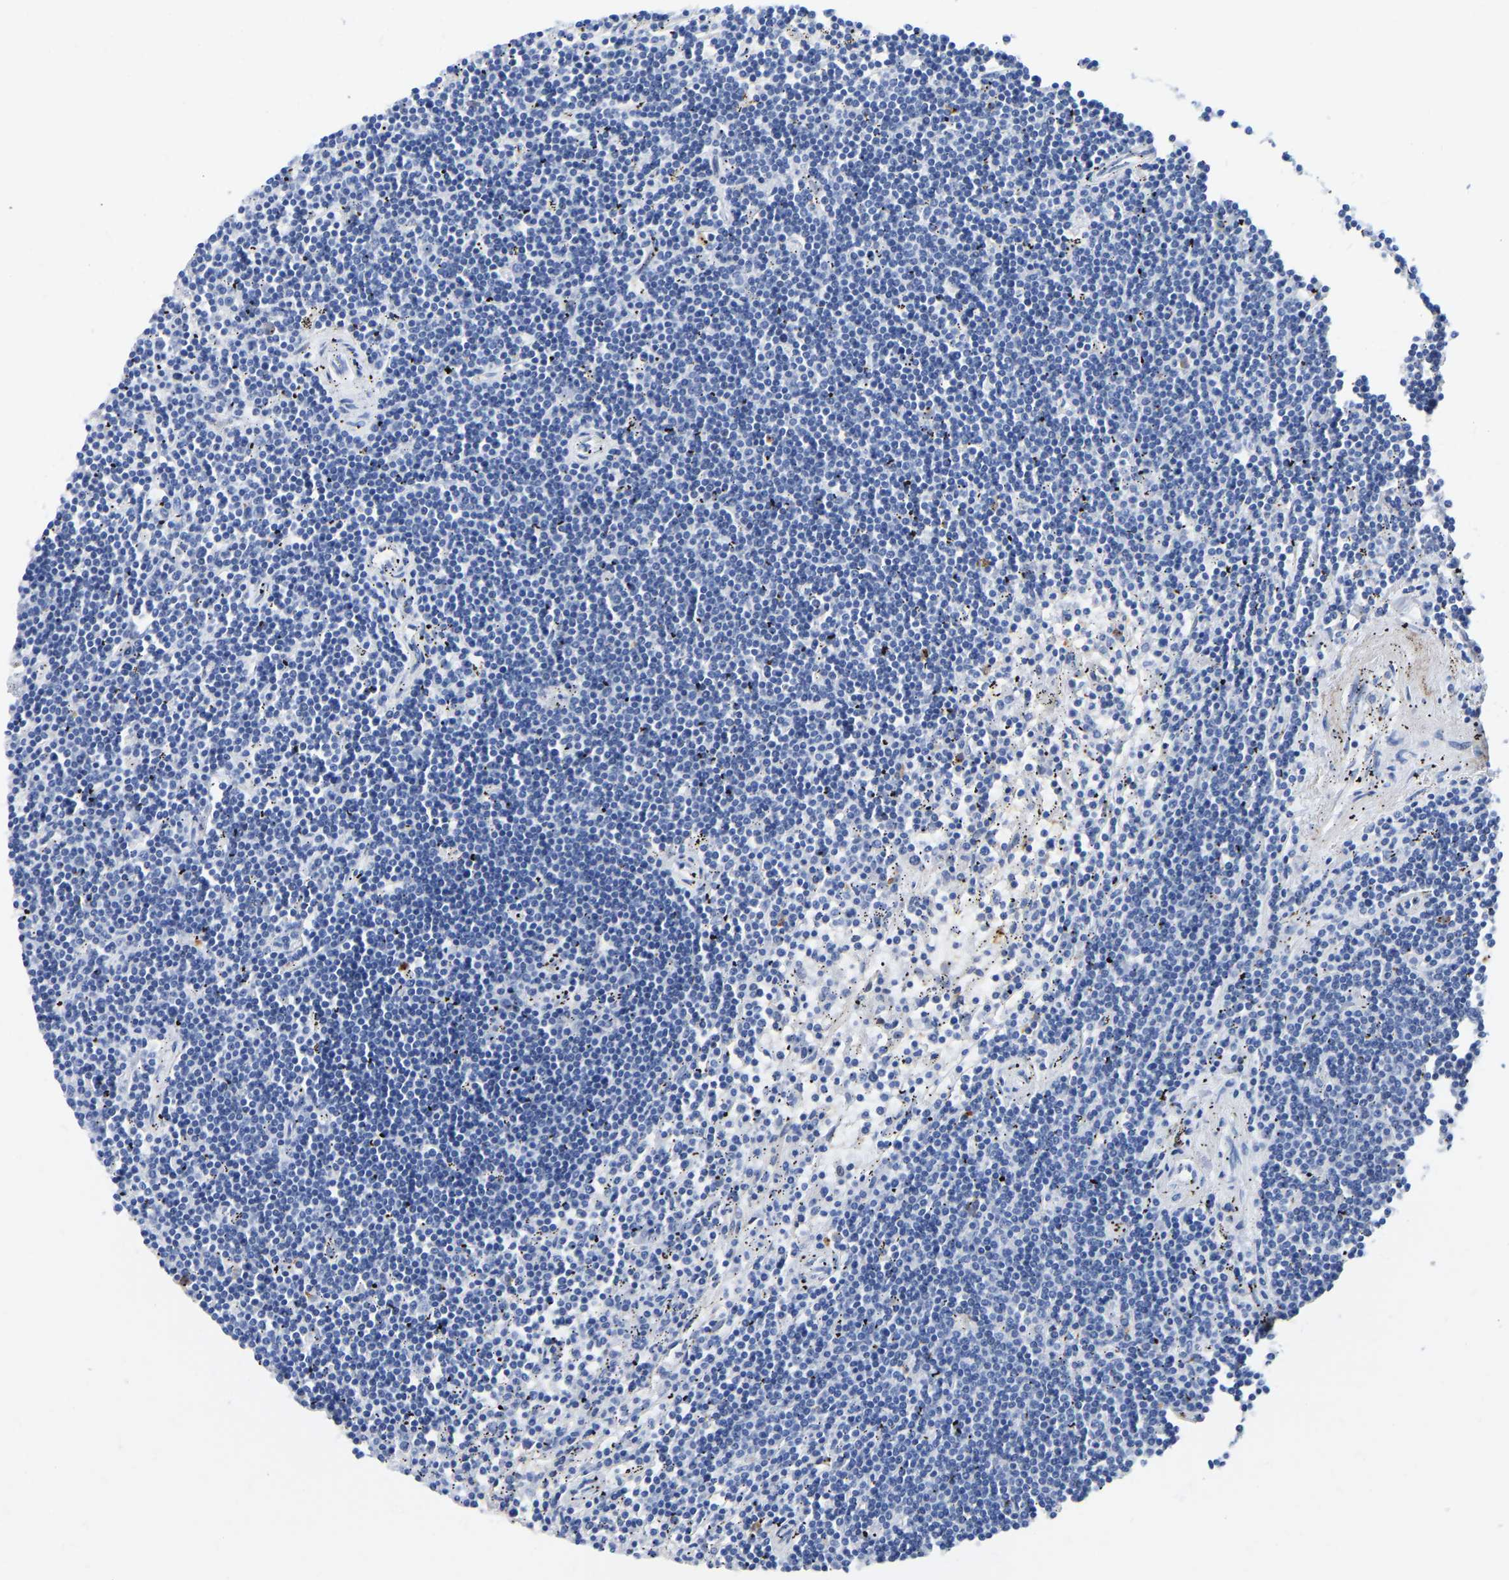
{"staining": {"intensity": "negative", "quantity": "none", "location": "none"}, "tissue": "lymphoma", "cell_type": "Tumor cells", "image_type": "cancer", "snomed": [{"axis": "morphology", "description": "Malignant lymphoma, non-Hodgkin's type, Low grade"}, {"axis": "topography", "description": "Spleen"}], "caption": "Micrograph shows no significant protein expression in tumor cells of lymphoma.", "gene": "HDAC5", "patient": {"sex": "male", "age": 76}}